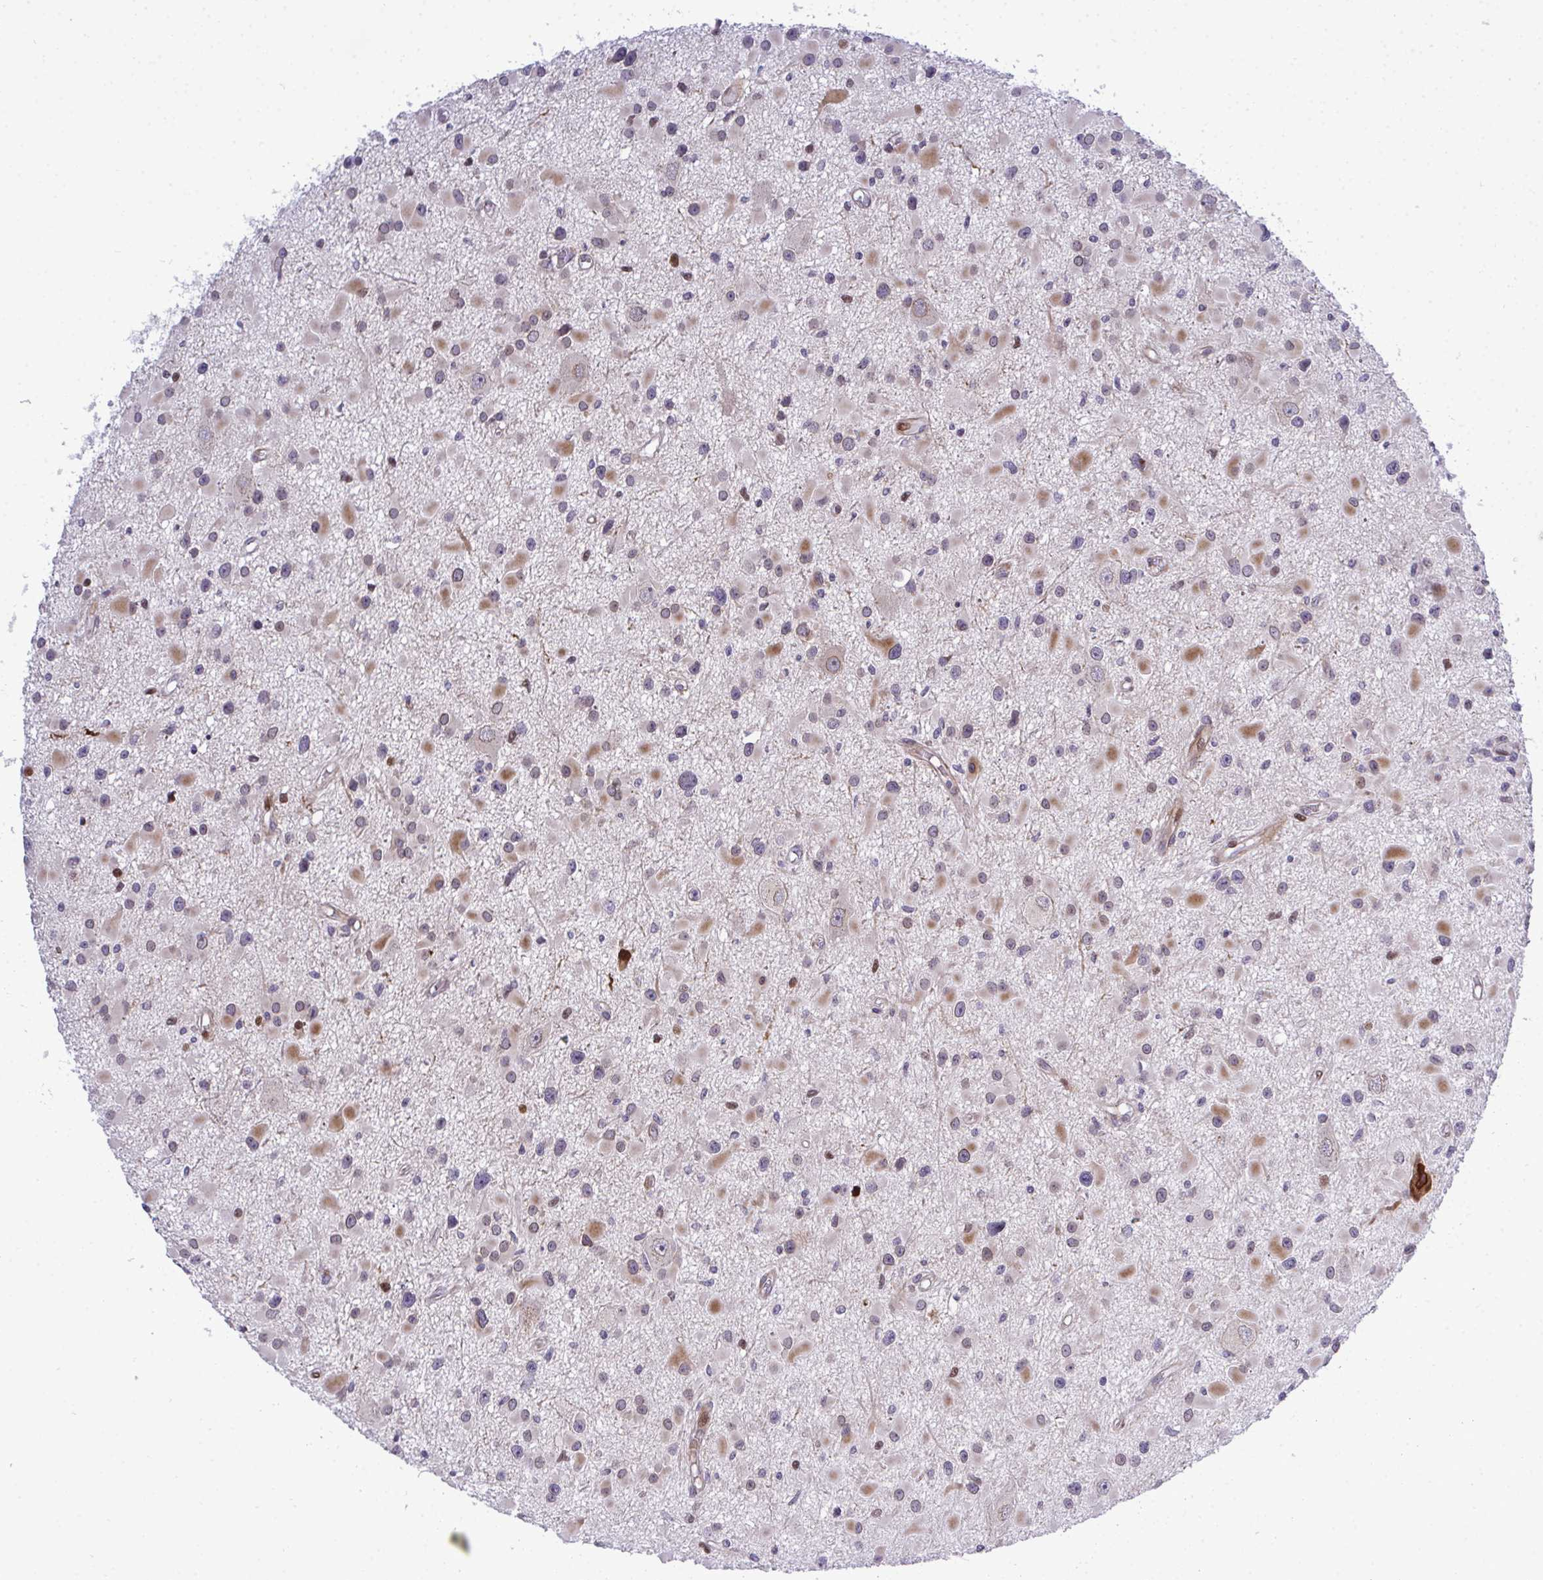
{"staining": {"intensity": "moderate", "quantity": "<25%", "location": "cytoplasmic/membranous"}, "tissue": "glioma", "cell_type": "Tumor cells", "image_type": "cancer", "snomed": [{"axis": "morphology", "description": "Glioma, malignant, High grade"}, {"axis": "topography", "description": "Brain"}], "caption": "Brown immunohistochemical staining in human glioma demonstrates moderate cytoplasmic/membranous positivity in approximately <25% of tumor cells.", "gene": "CASTOR2", "patient": {"sex": "male", "age": 54}}